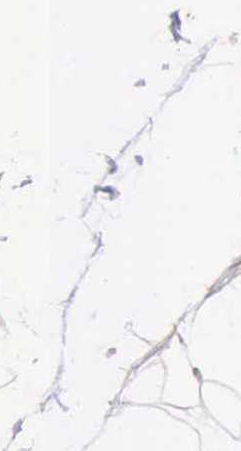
{"staining": {"intensity": "negative", "quantity": "none", "location": "none"}, "tissue": "adipose tissue", "cell_type": "Adipocytes", "image_type": "normal", "snomed": [{"axis": "morphology", "description": "Normal tissue, NOS"}, {"axis": "morphology", "description": "Duct carcinoma"}, {"axis": "topography", "description": "Breast"}, {"axis": "topography", "description": "Adipose tissue"}], "caption": "Histopathology image shows no significant protein positivity in adipocytes of unremarkable adipose tissue. The staining was performed using DAB to visualize the protein expression in brown, while the nuclei were stained in blue with hematoxylin (Magnification: 20x).", "gene": "PTGR2", "patient": {"sex": "female", "age": 37}}